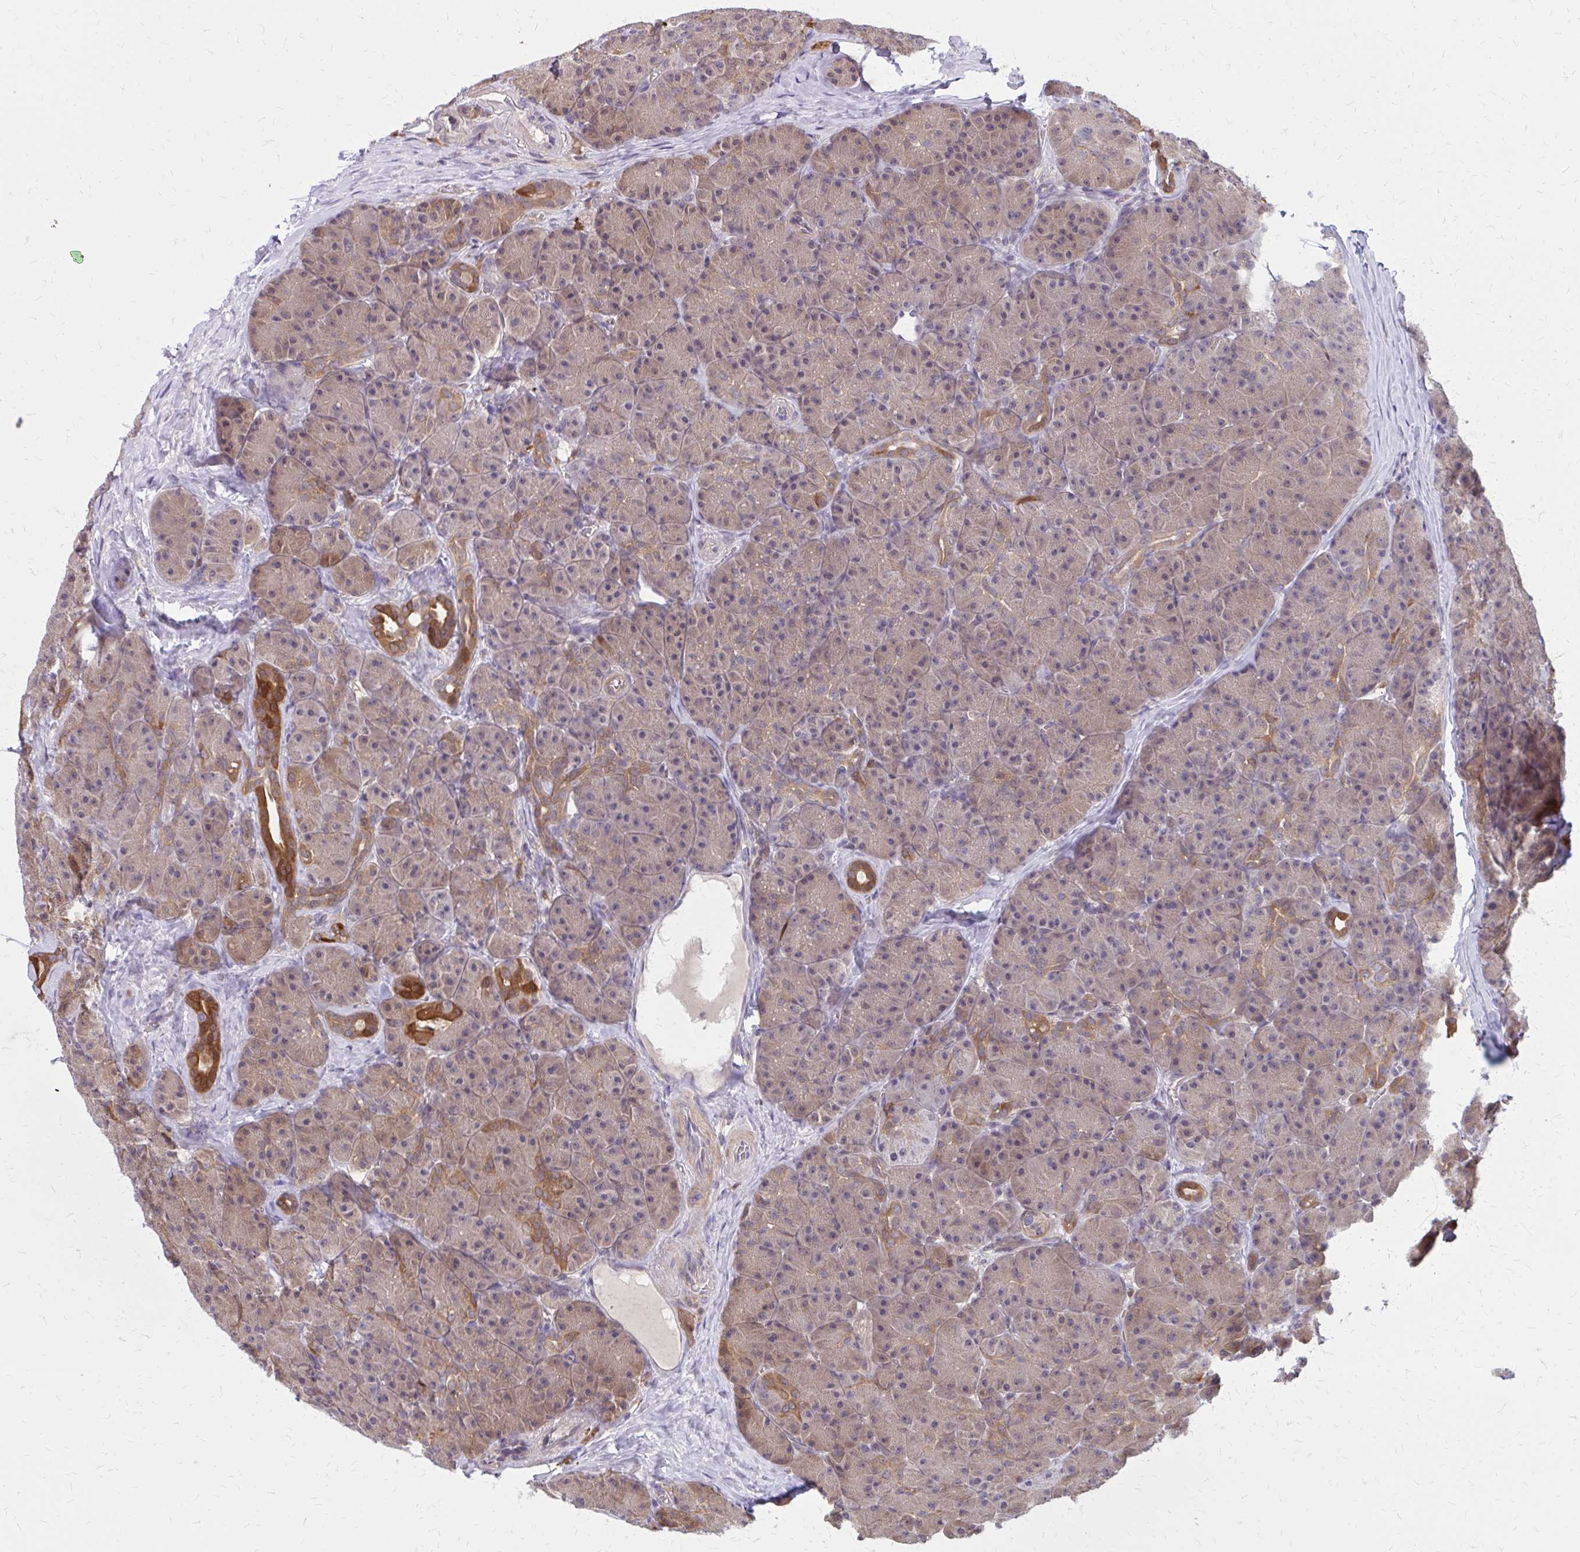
{"staining": {"intensity": "strong", "quantity": "25%-75%", "location": "cytoplasmic/membranous"}, "tissue": "pancreas", "cell_type": "Exocrine glandular cells", "image_type": "normal", "snomed": [{"axis": "morphology", "description": "Normal tissue, NOS"}, {"axis": "topography", "description": "Pancreas"}], "caption": "Immunohistochemical staining of benign pancreas shows high levels of strong cytoplasmic/membranous expression in about 25%-75% of exocrine glandular cells.", "gene": "DBI", "patient": {"sex": "male", "age": 57}}